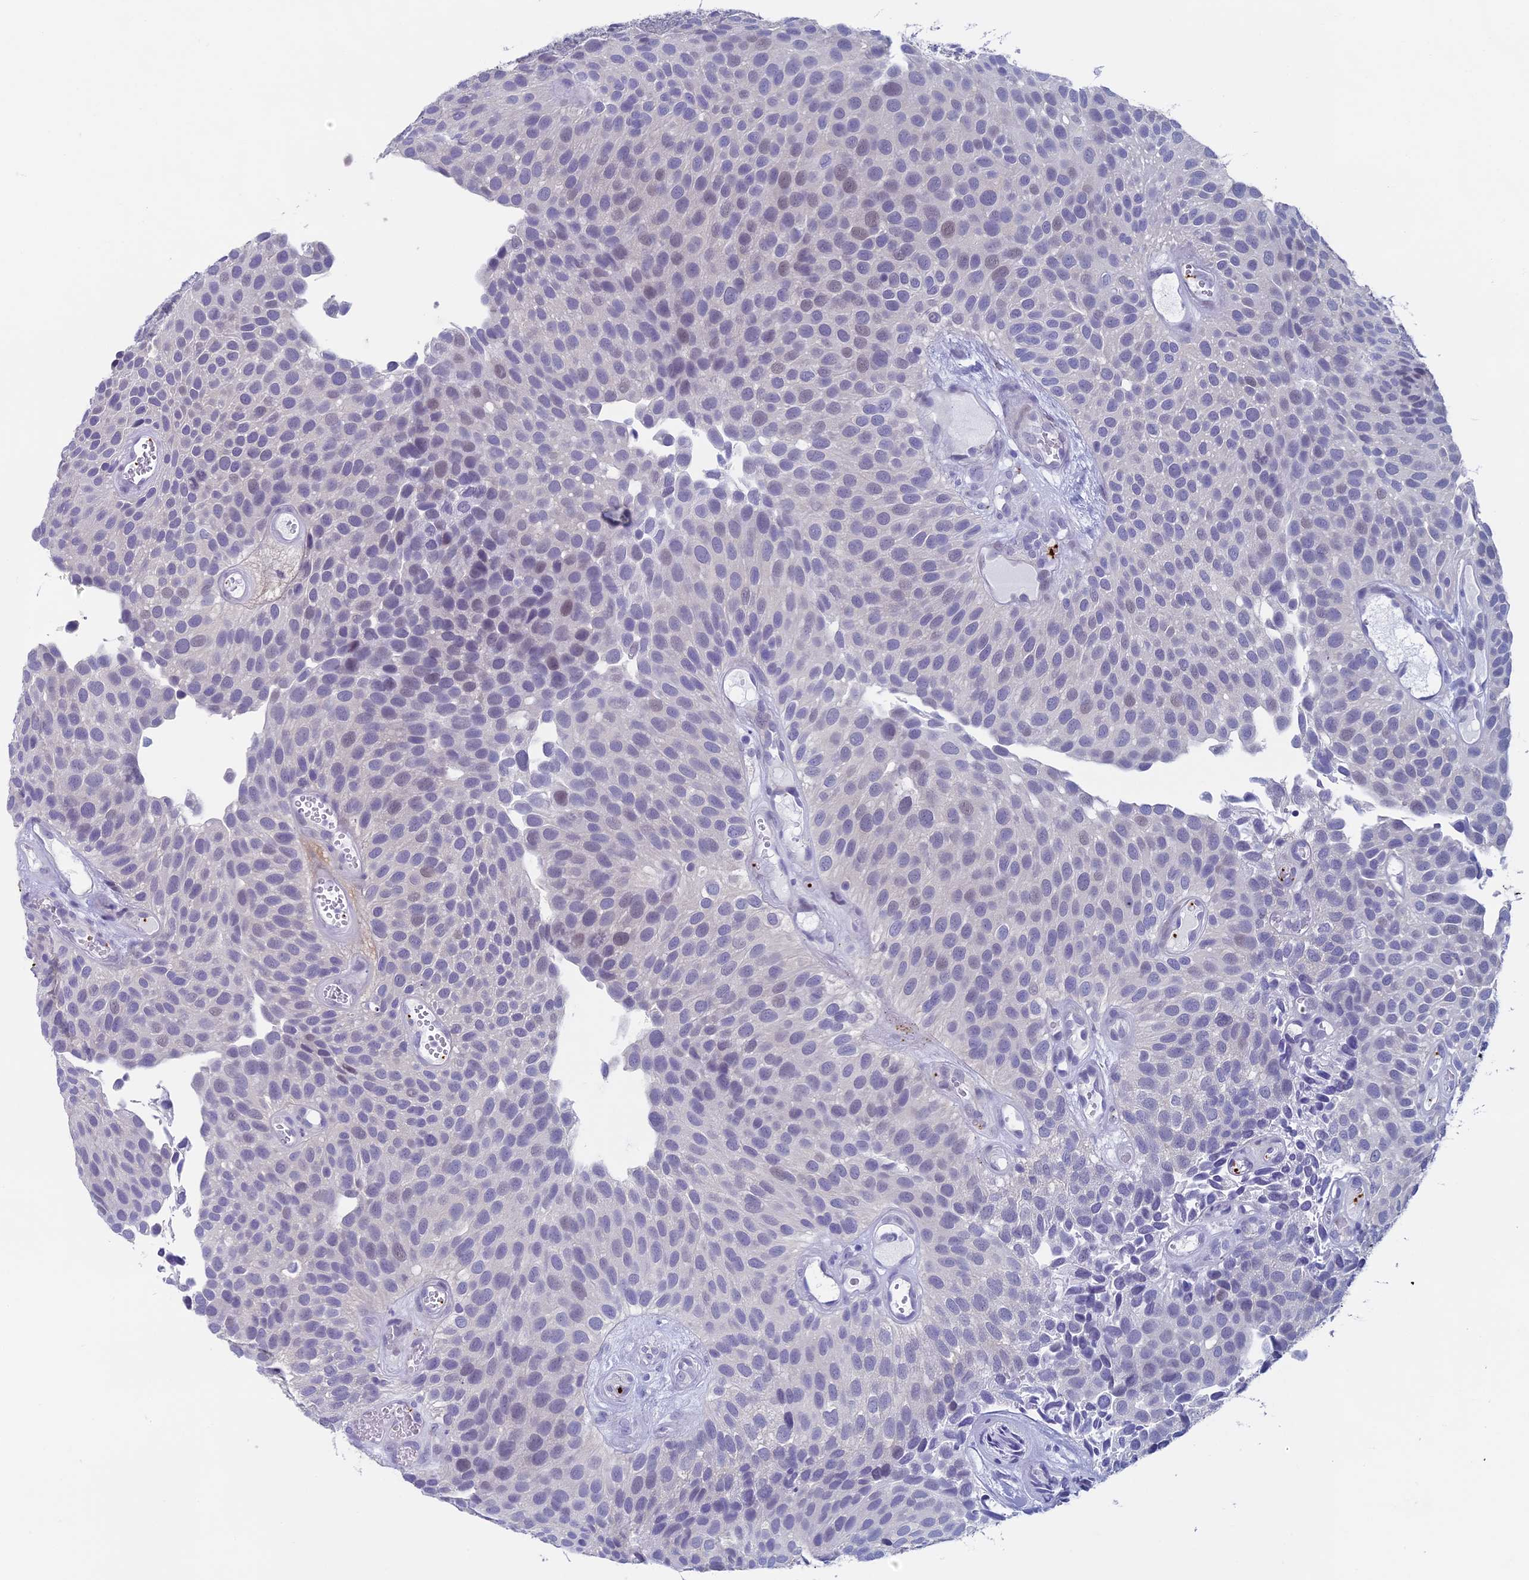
{"staining": {"intensity": "weak", "quantity": "<25%", "location": "nuclear"}, "tissue": "urothelial cancer", "cell_type": "Tumor cells", "image_type": "cancer", "snomed": [{"axis": "morphology", "description": "Urothelial carcinoma, Low grade"}, {"axis": "topography", "description": "Urinary bladder"}], "caption": "Low-grade urothelial carcinoma stained for a protein using immunohistochemistry displays no positivity tumor cells.", "gene": "AIFM2", "patient": {"sex": "male", "age": 89}}